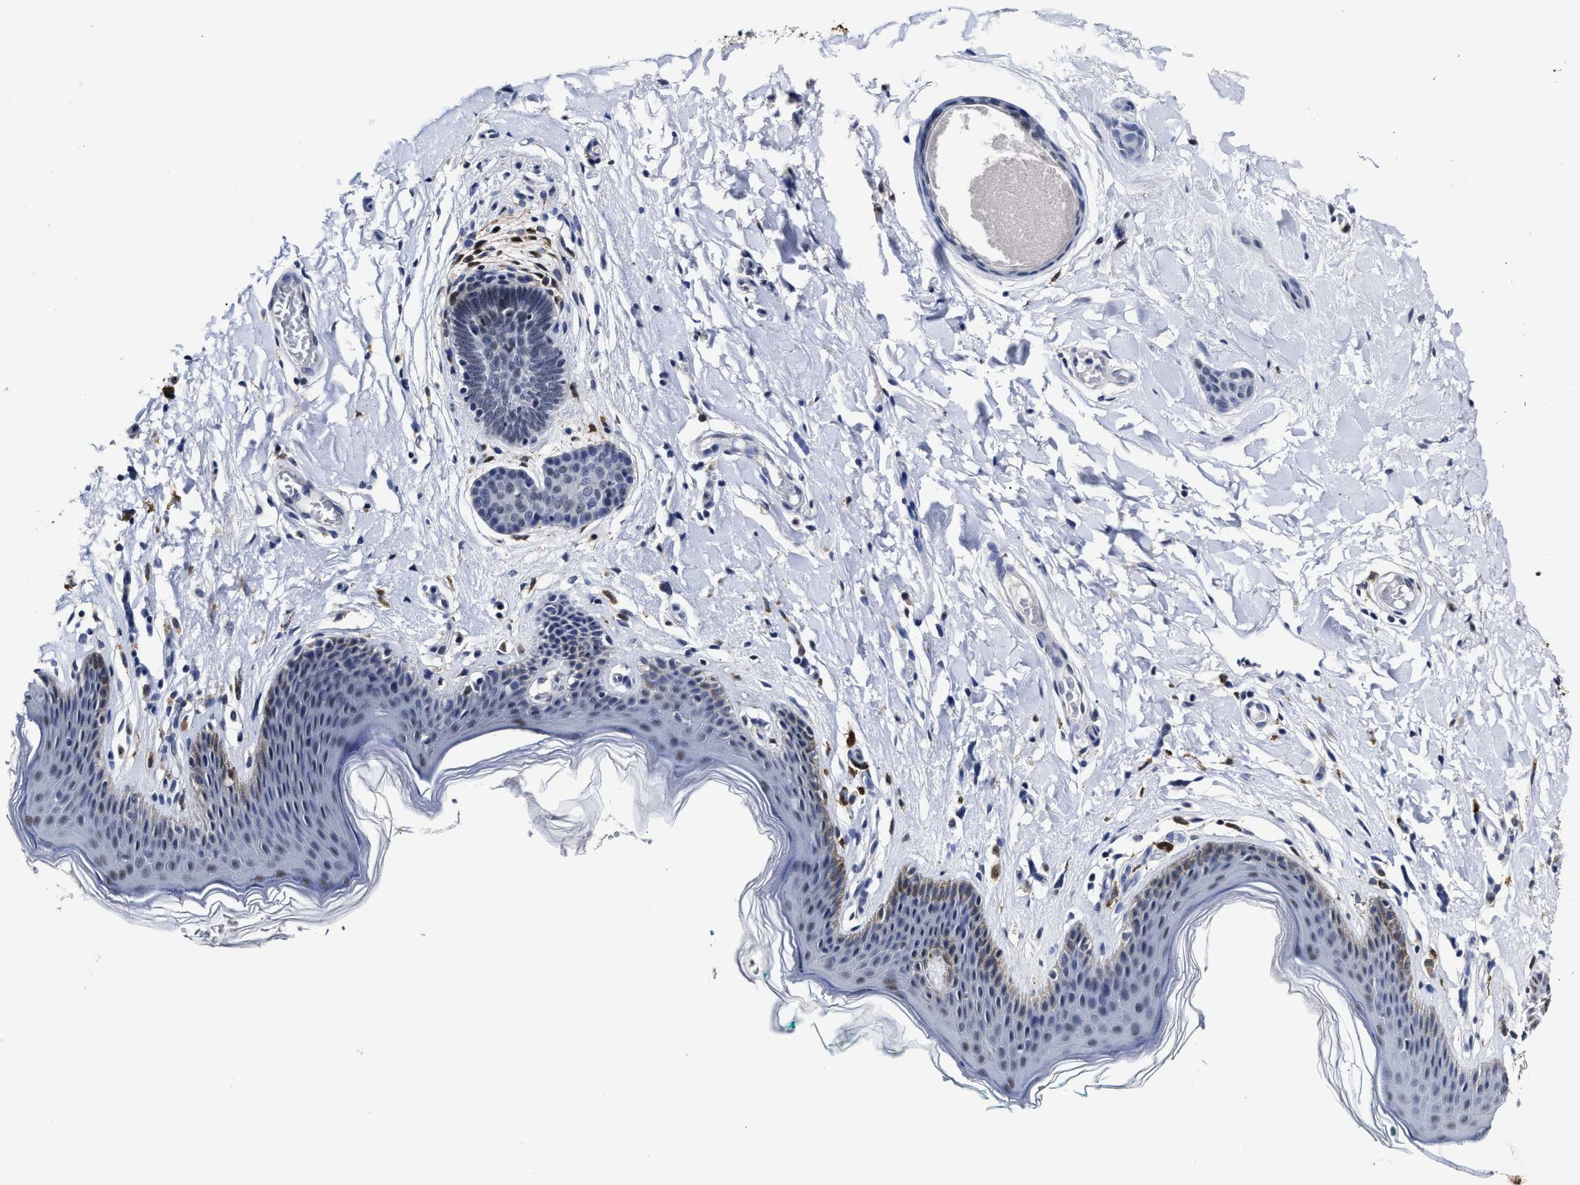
{"staining": {"intensity": "weak", "quantity": "<25%", "location": "cytoplasmic/membranous,nuclear"}, "tissue": "skin", "cell_type": "Epidermal cells", "image_type": "normal", "snomed": [{"axis": "morphology", "description": "Normal tissue, NOS"}, {"axis": "topography", "description": "Vulva"}], "caption": "This is an immunohistochemistry (IHC) photomicrograph of unremarkable human skin. There is no staining in epidermal cells.", "gene": "PRPF4B", "patient": {"sex": "female", "age": 66}}